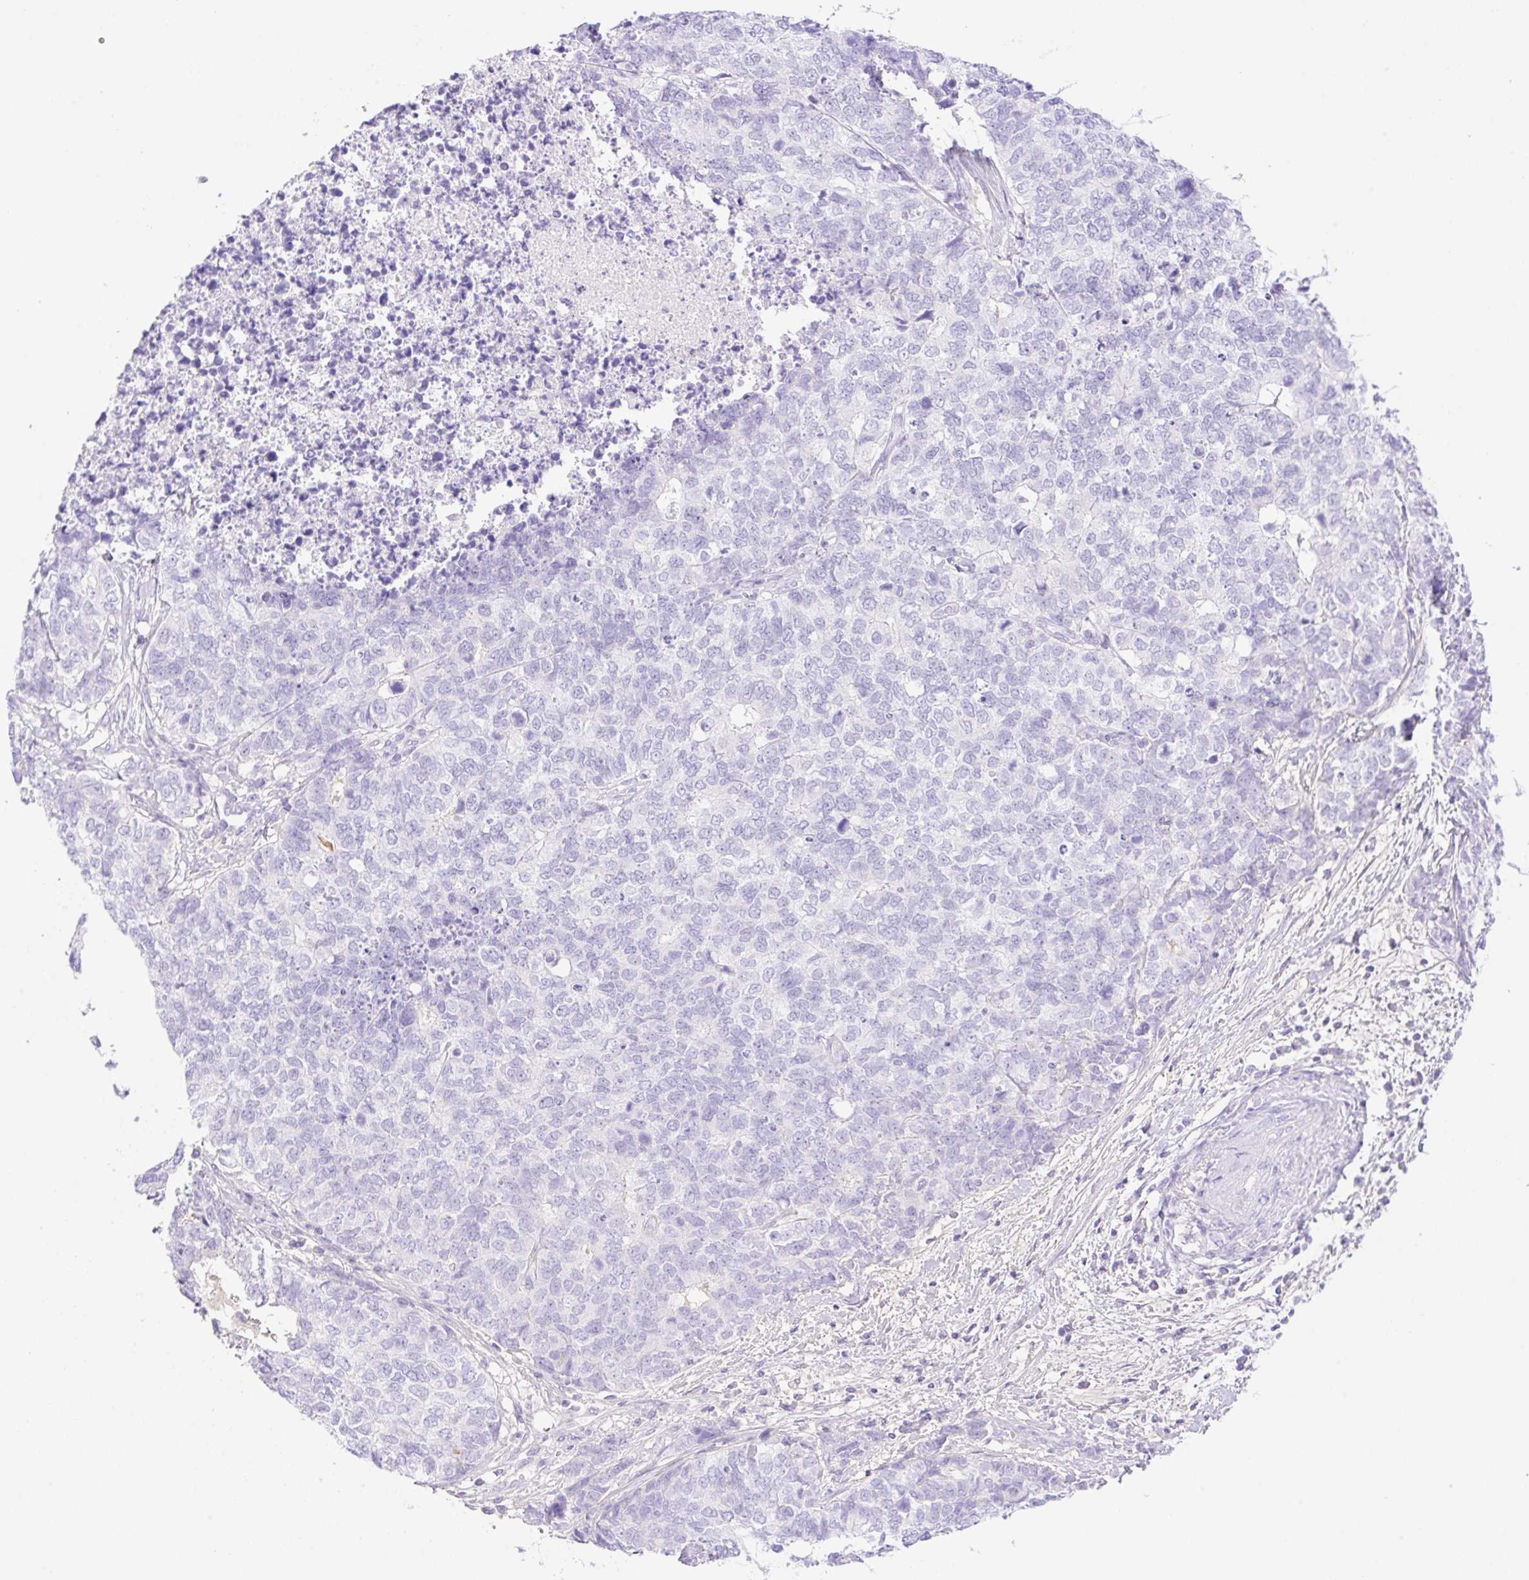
{"staining": {"intensity": "negative", "quantity": "none", "location": "none"}, "tissue": "cervical cancer", "cell_type": "Tumor cells", "image_type": "cancer", "snomed": [{"axis": "morphology", "description": "Squamous cell carcinoma, NOS"}, {"axis": "topography", "description": "Cervix"}], "caption": "Immunohistochemistry (IHC) photomicrograph of cervical squamous cell carcinoma stained for a protein (brown), which exhibits no staining in tumor cells.", "gene": "CDX1", "patient": {"sex": "female", "age": 63}}